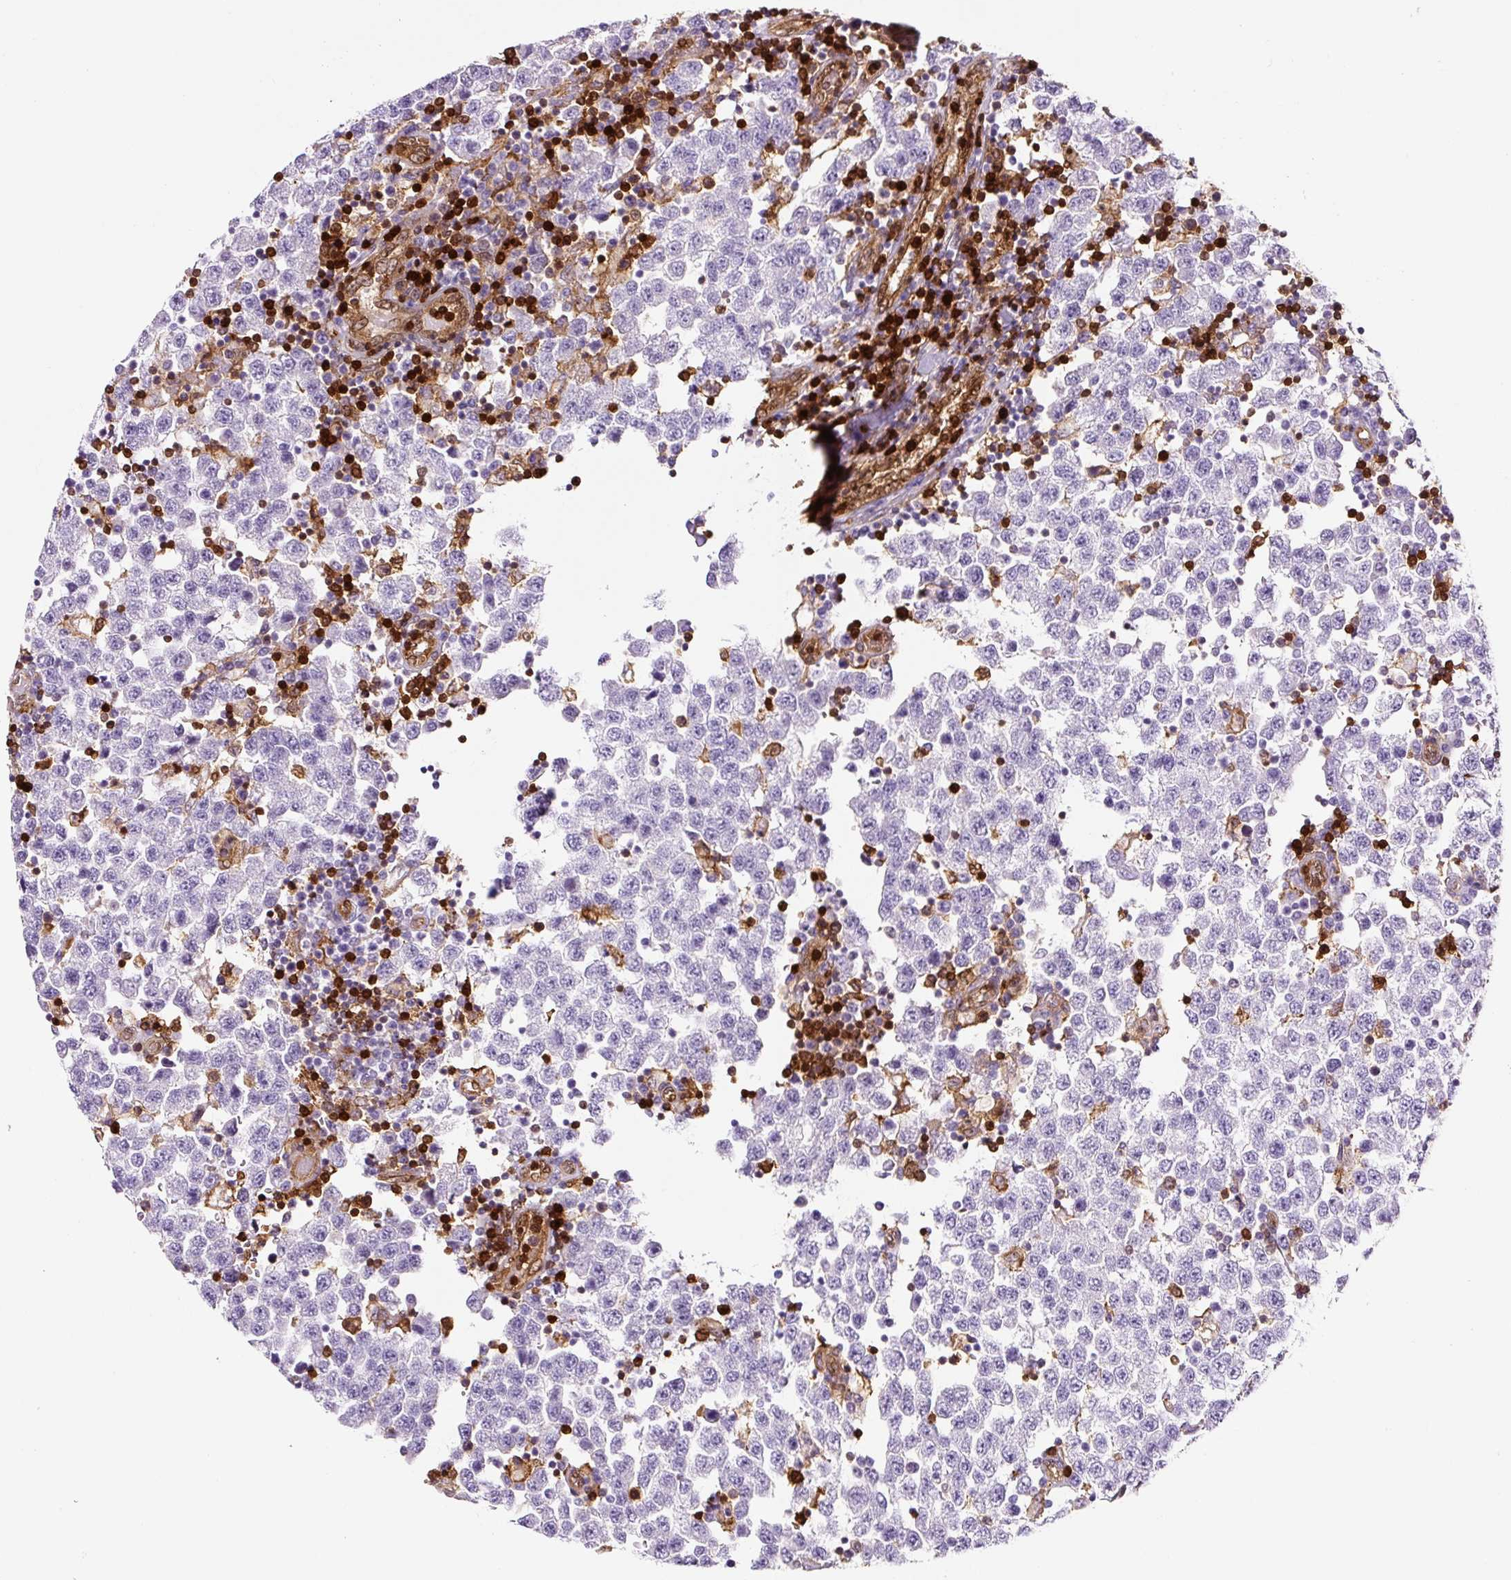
{"staining": {"intensity": "negative", "quantity": "none", "location": "none"}, "tissue": "testis cancer", "cell_type": "Tumor cells", "image_type": "cancer", "snomed": [{"axis": "morphology", "description": "Seminoma, NOS"}, {"axis": "topography", "description": "Testis"}], "caption": "Tumor cells show no significant positivity in testis seminoma.", "gene": "ANXA1", "patient": {"sex": "male", "age": 34}}